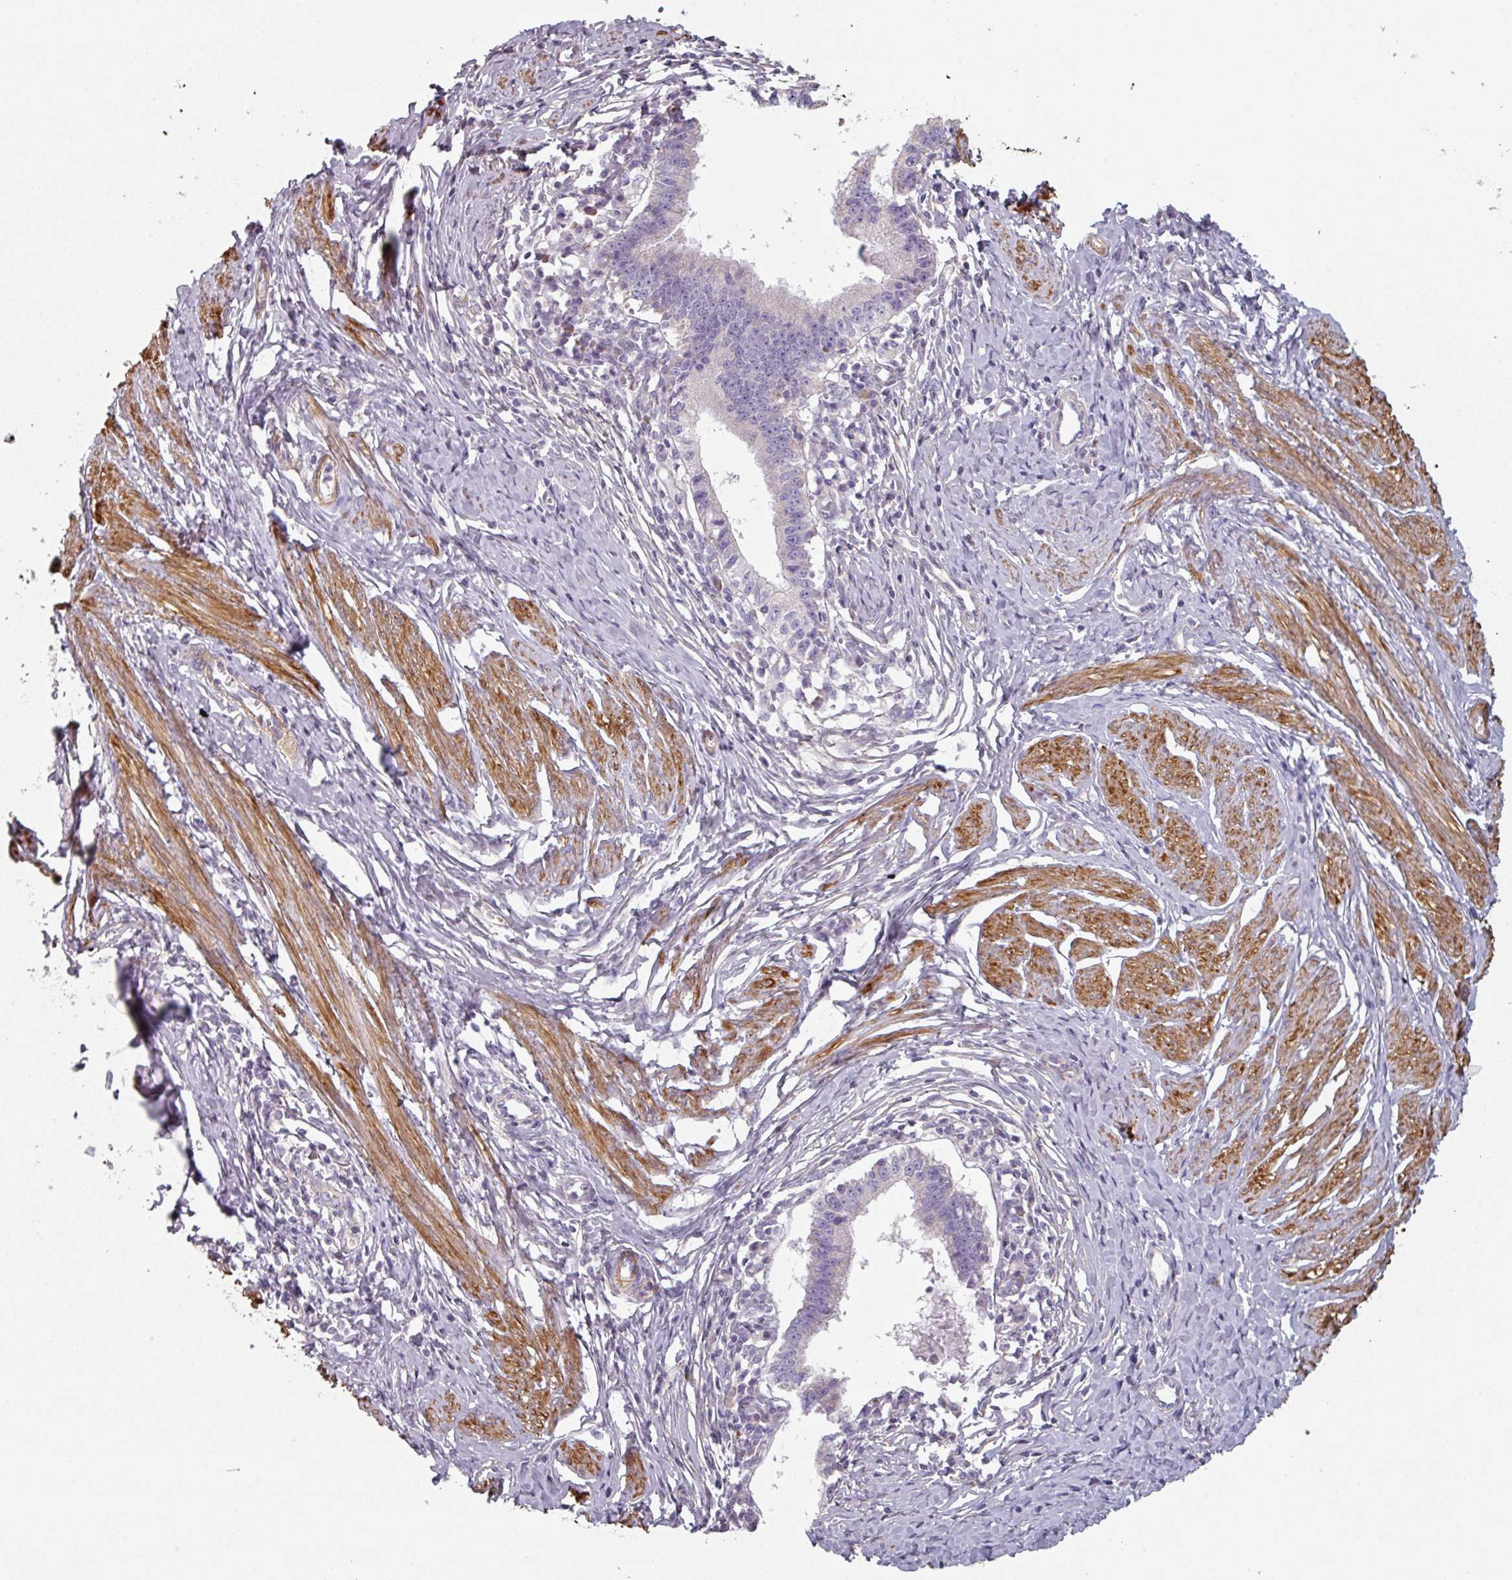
{"staining": {"intensity": "negative", "quantity": "none", "location": "none"}, "tissue": "cervical cancer", "cell_type": "Tumor cells", "image_type": "cancer", "snomed": [{"axis": "morphology", "description": "Adenocarcinoma, NOS"}, {"axis": "topography", "description": "Cervix"}], "caption": "Immunohistochemical staining of human adenocarcinoma (cervical) reveals no significant positivity in tumor cells. Nuclei are stained in blue.", "gene": "GSTA4", "patient": {"sex": "female", "age": 36}}